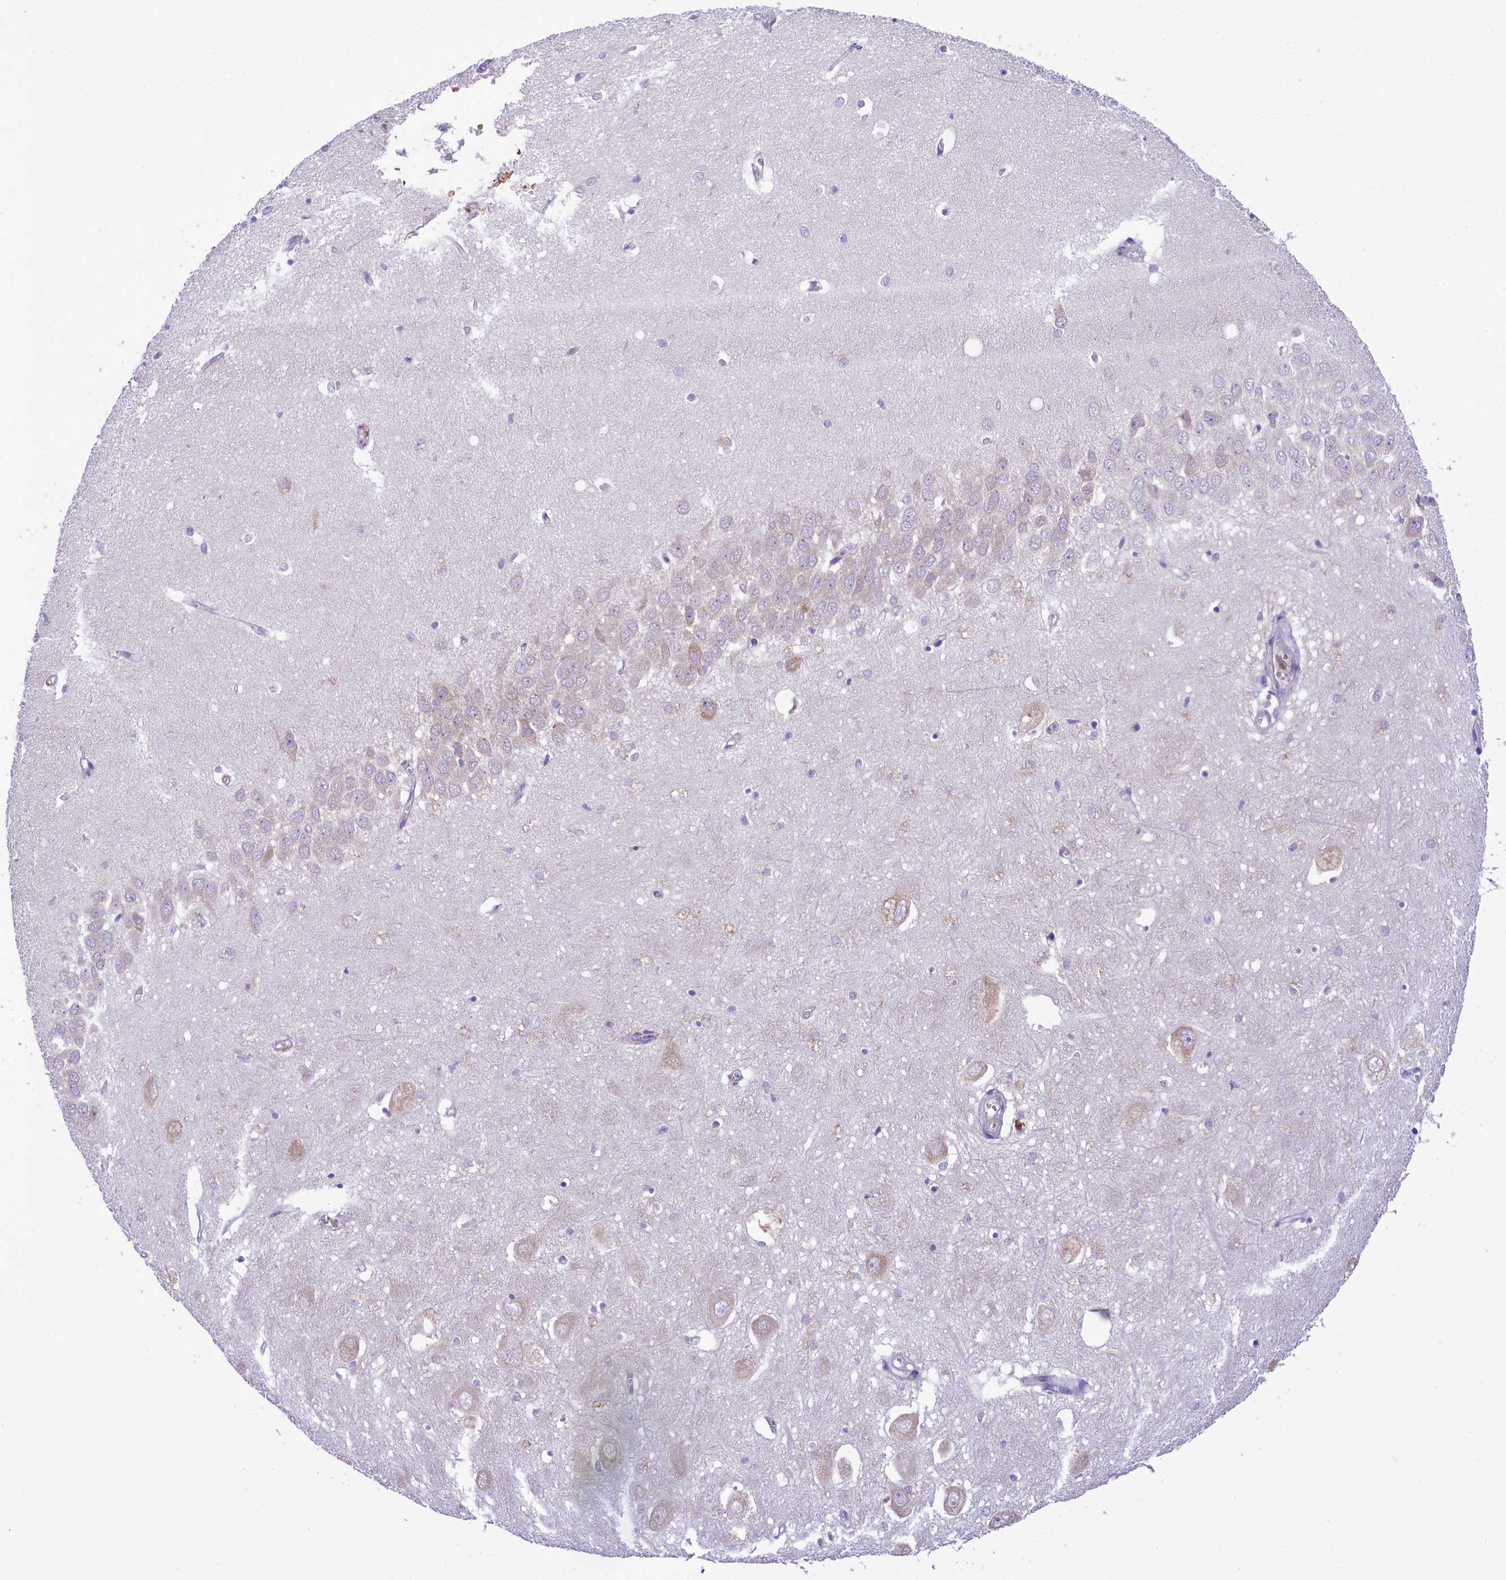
{"staining": {"intensity": "negative", "quantity": "none", "location": "none"}, "tissue": "hippocampus", "cell_type": "Glial cells", "image_type": "normal", "snomed": [{"axis": "morphology", "description": "Normal tissue, NOS"}, {"axis": "topography", "description": "Hippocampus"}], "caption": "Histopathology image shows no protein expression in glial cells of benign hippocampus.", "gene": "LARP4", "patient": {"sex": "female", "age": 64}}